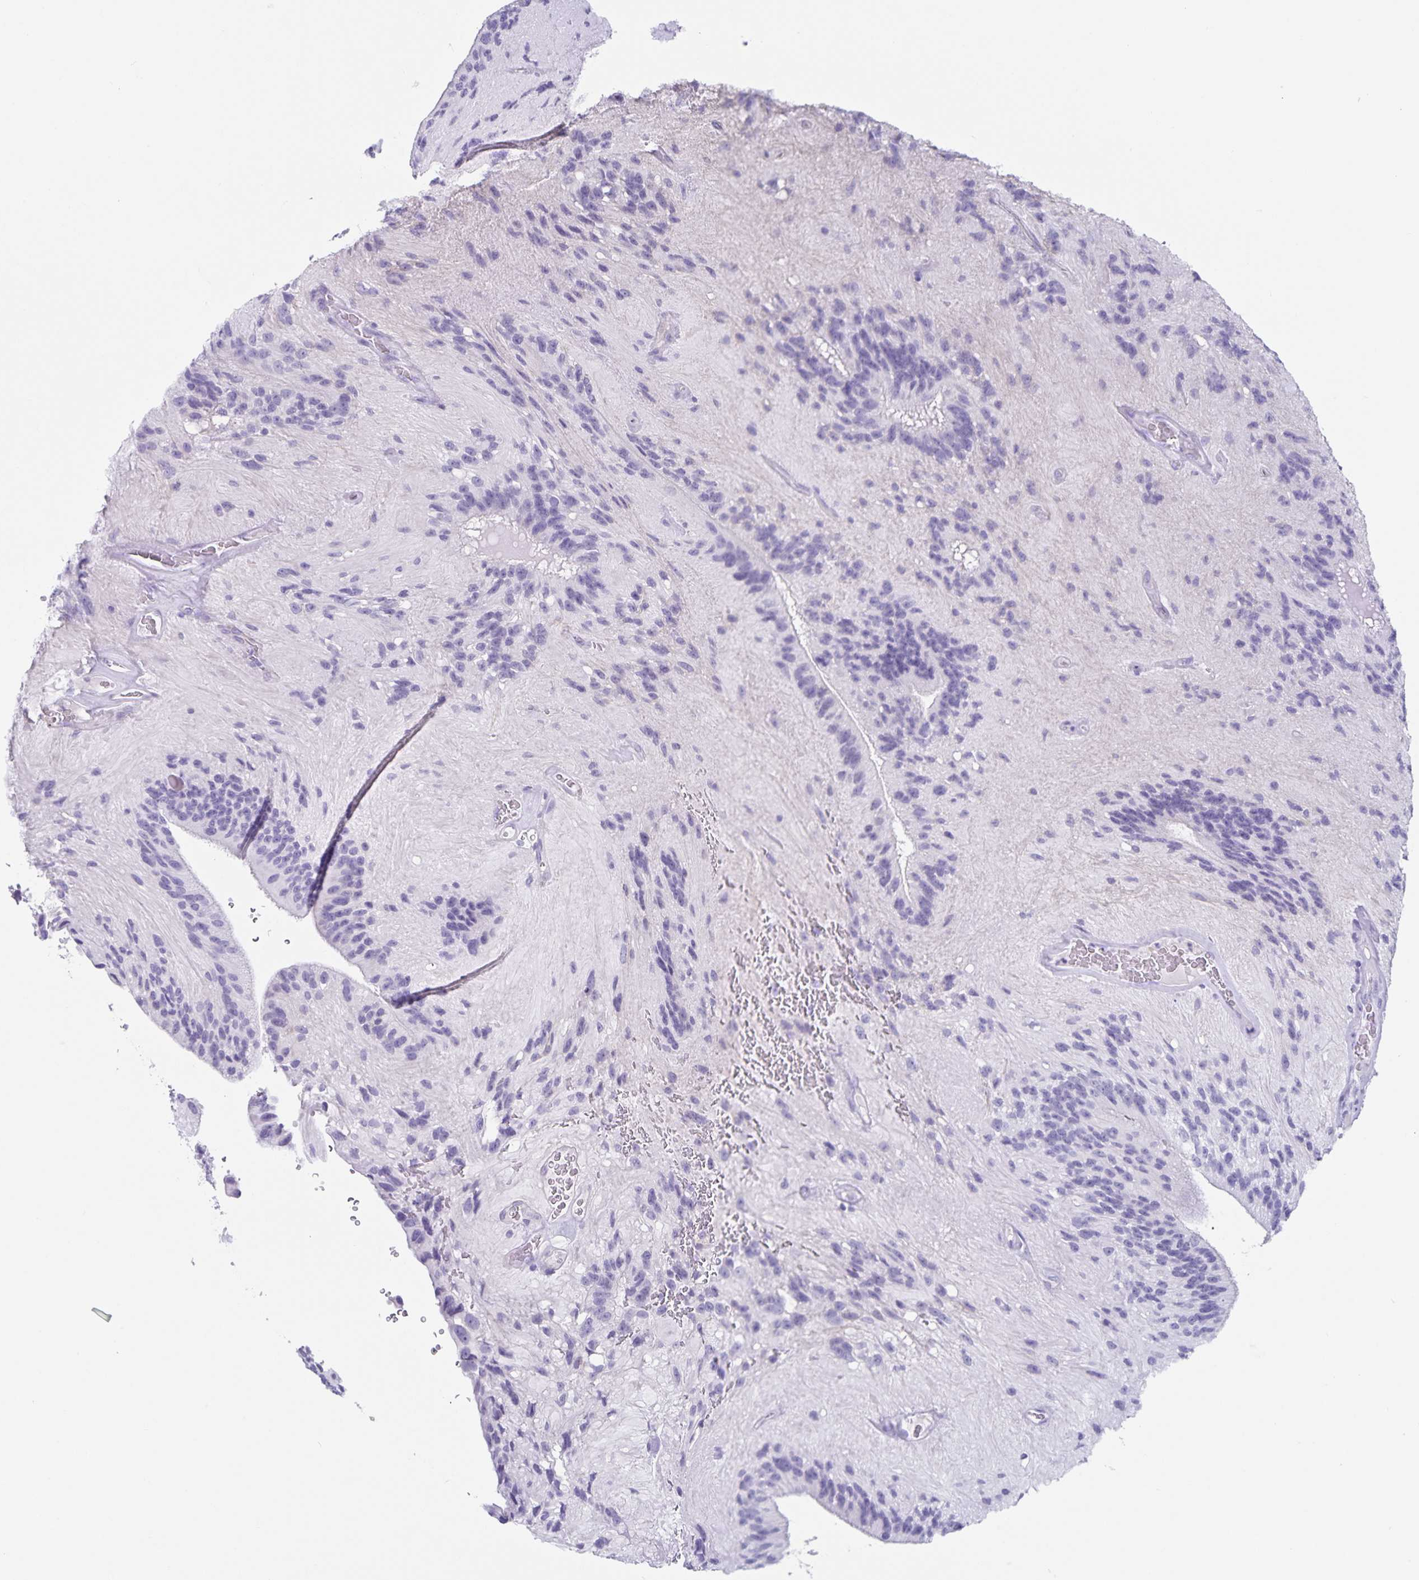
{"staining": {"intensity": "negative", "quantity": "none", "location": "none"}, "tissue": "glioma", "cell_type": "Tumor cells", "image_type": "cancer", "snomed": [{"axis": "morphology", "description": "Glioma, malignant, Low grade"}, {"axis": "topography", "description": "Brain"}], "caption": "This micrograph is of malignant low-grade glioma stained with immunohistochemistry (IHC) to label a protein in brown with the nuclei are counter-stained blue. There is no positivity in tumor cells.", "gene": "C11orf42", "patient": {"sex": "male", "age": 31}}